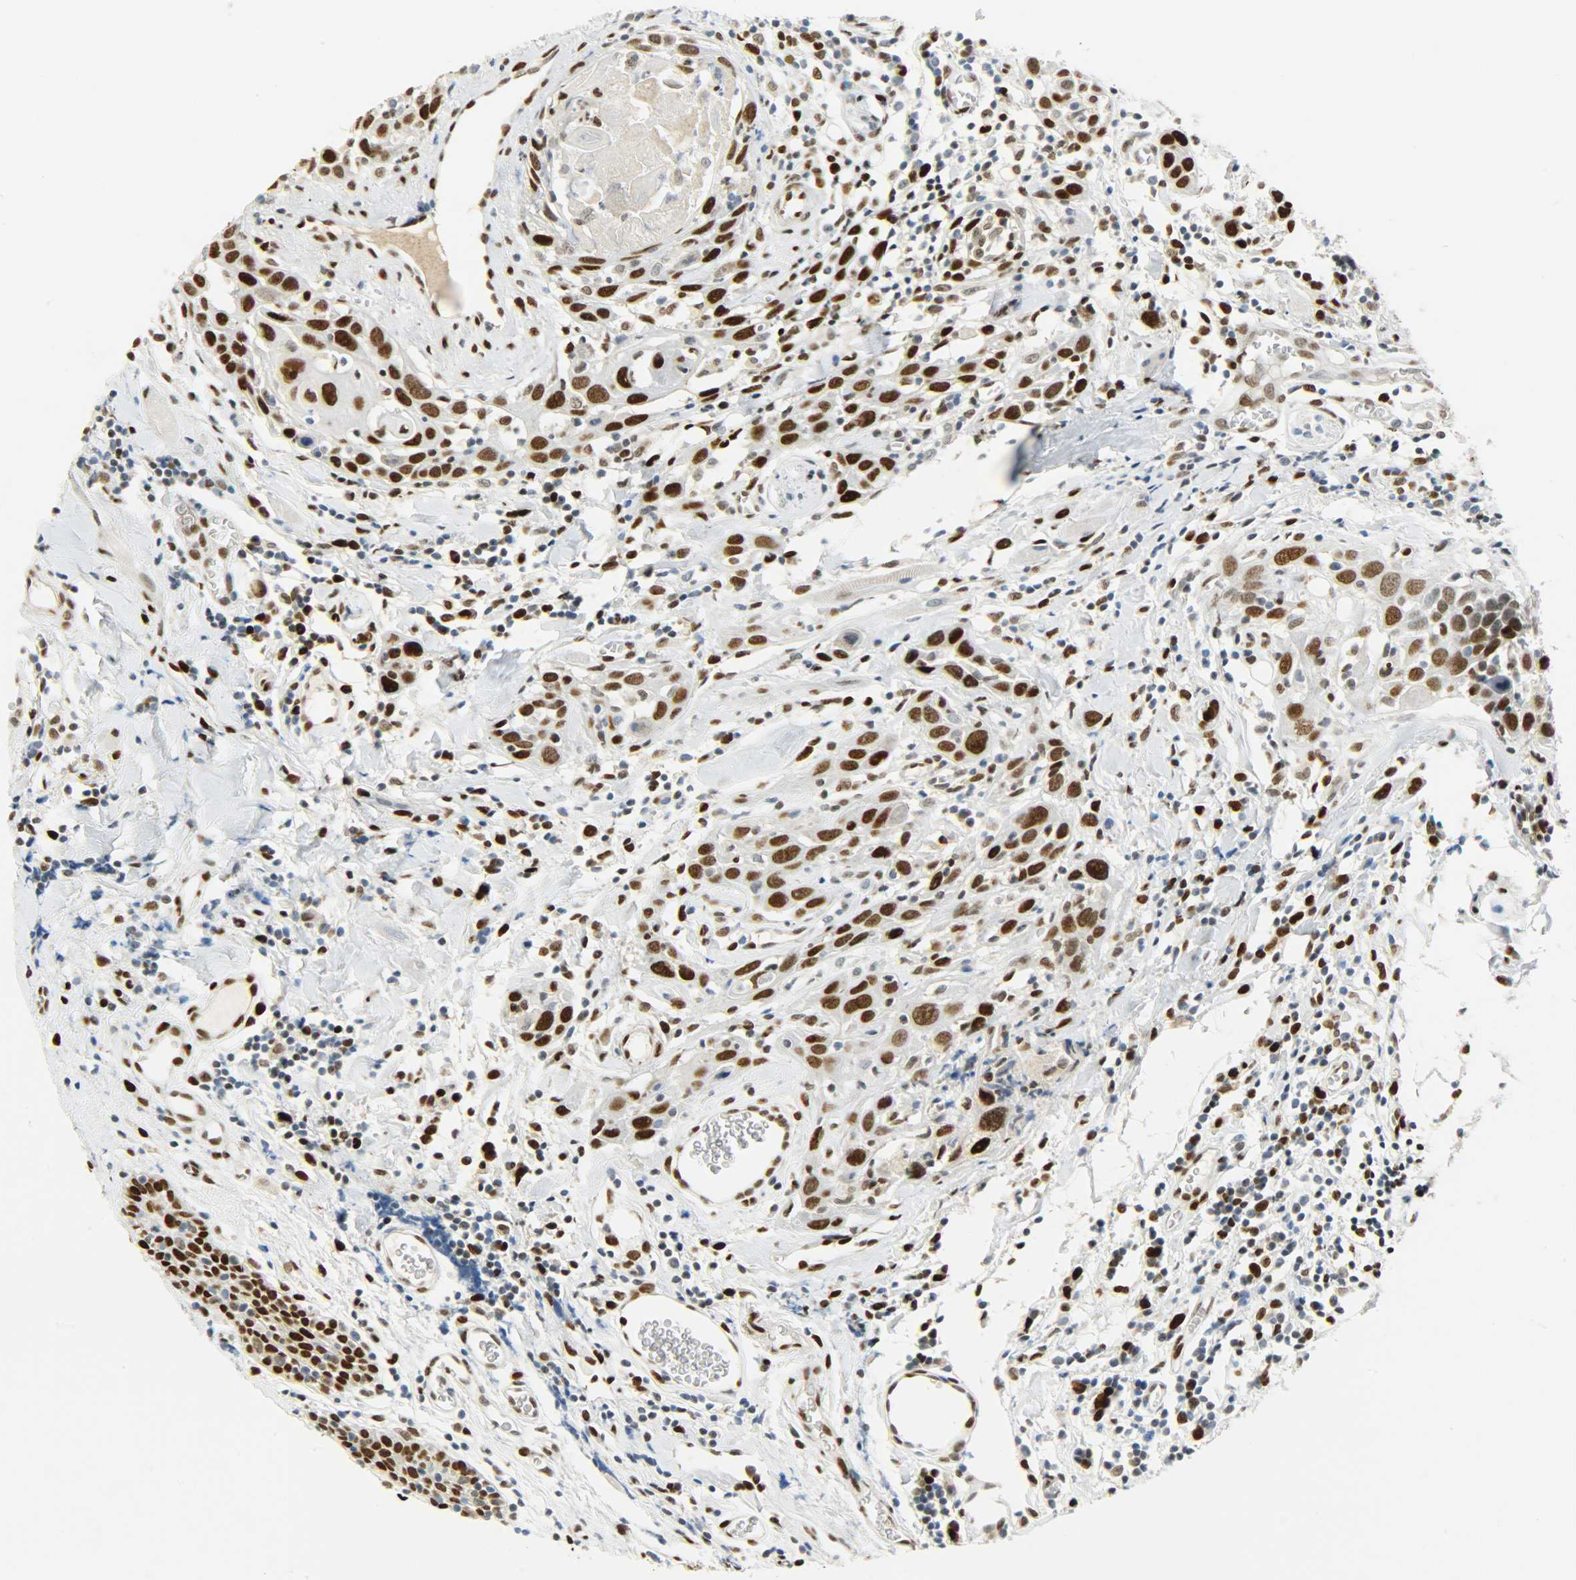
{"staining": {"intensity": "strong", "quantity": ">75%", "location": "nuclear"}, "tissue": "head and neck cancer", "cell_type": "Tumor cells", "image_type": "cancer", "snomed": [{"axis": "morphology", "description": "Squamous cell carcinoma, NOS"}, {"axis": "topography", "description": "Oral tissue"}, {"axis": "topography", "description": "Head-Neck"}], "caption": "High-power microscopy captured an immunohistochemistry (IHC) photomicrograph of head and neck squamous cell carcinoma, revealing strong nuclear expression in about >75% of tumor cells.", "gene": "JUNB", "patient": {"sex": "female", "age": 50}}